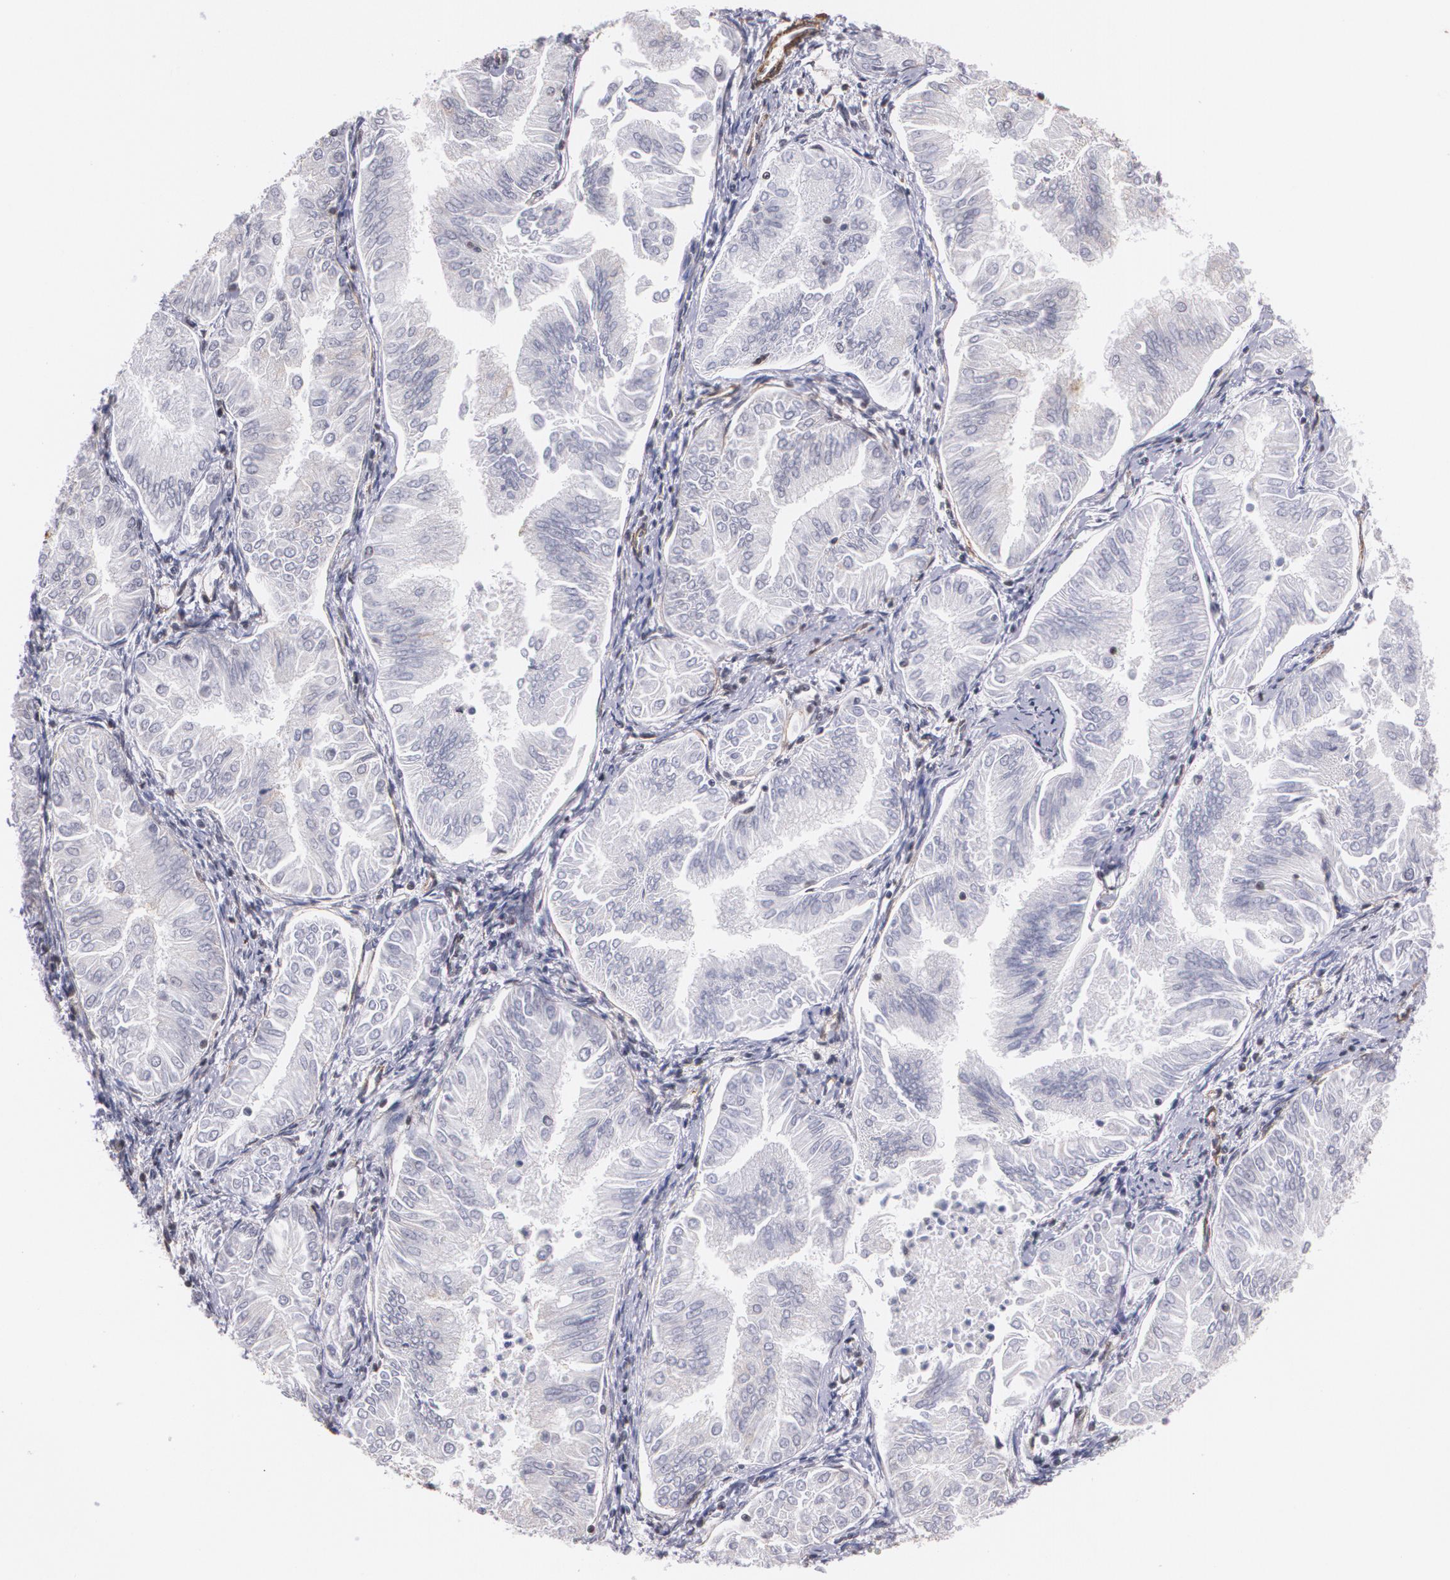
{"staining": {"intensity": "negative", "quantity": "none", "location": "none"}, "tissue": "endometrial cancer", "cell_type": "Tumor cells", "image_type": "cancer", "snomed": [{"axis": "morphology", "description": "Adenocarcinoma, NOS"}, {"axis": "topography", "description": "Endometrium"}], "caption": "DAB (3,3'-diaminobenzidine) immunohistochemical staining of endometrial adenocarcinoma demonstrates no significant expression in tumor cells.", "gene": "VAMP1", "patient": {"sex": "female", "age": 53}}